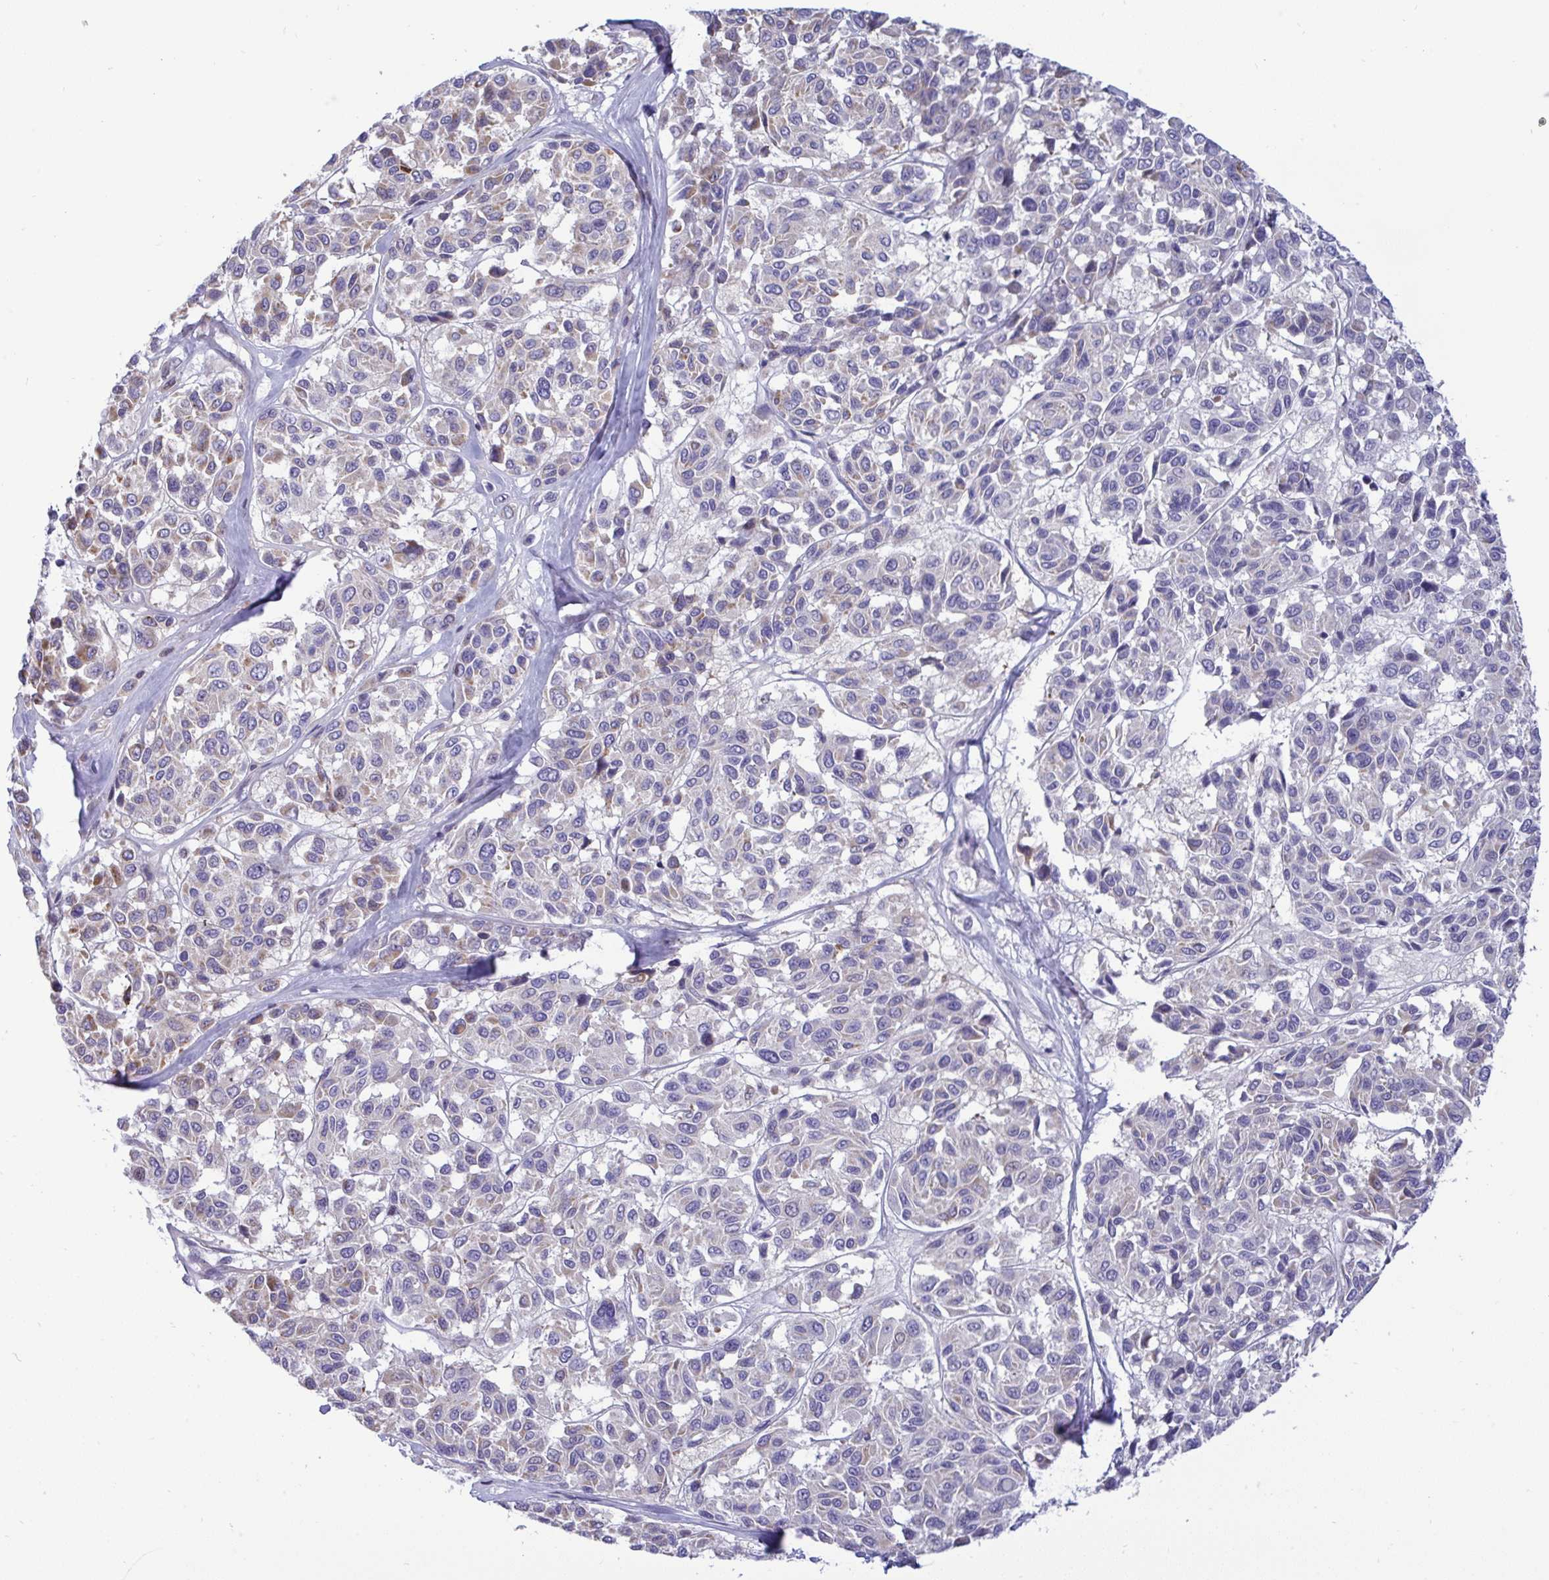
{"staining": {"intensity": "weak", "quantity": "25%-75%", "location": "cytoplasmic/membranous"}, "tissue": "melanoma", "cell_type": "Tumor cells", "image_type": "cancer", "snomed": [{"axis": "morphology", "description": "Malignant melanoma, NOS"}, {"axis": "topography", "description": "Skin"}], "caption": "A low amount of weak cytoplasmic/membranous positivity is present in approximately 25%-75% of tumor cells in melanoma tissue.", "gene": "NTN1", "patient": {"sex": "female", "age": 66}}